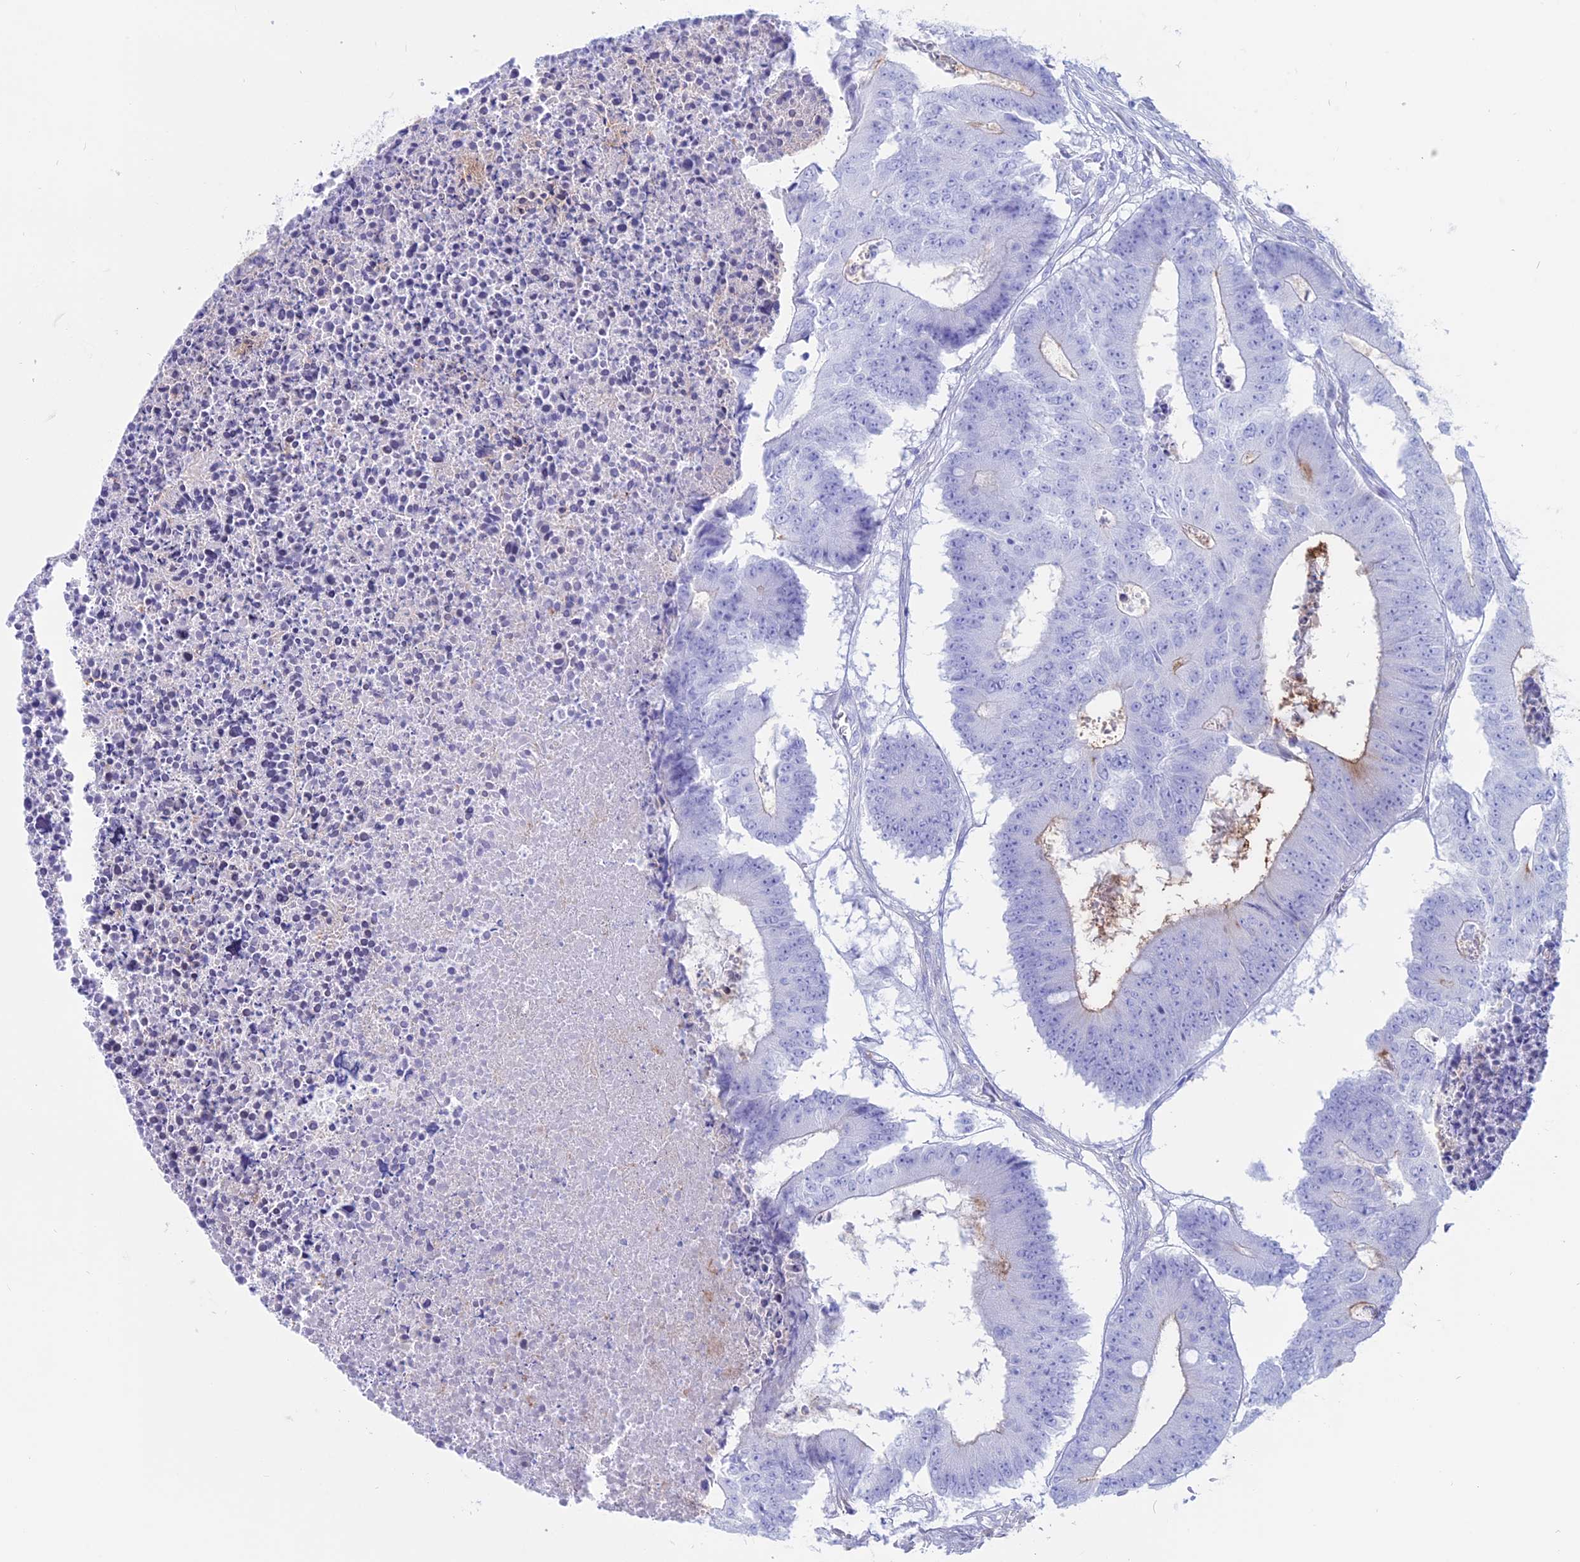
{"staining": {"intensity": "strong", "quantity": "<25%", "location": "cytoplasmic/membranous"}, "tissue": "colorectal cancer", "cell_type": "Tumor cells", "image_type": "cancer", "snomed": [{"axis": "morphology", "description": "Adenocarcinoma, NOS"}, {"axis": "topography", "description": "Colon"}], "caption": "IHC photomicrograph of neoplastic tissue: colorectal cancer (adenocarcinoma) stained using immunohistochemistry (IHC) demonstrates medium levels of strong protein expression localized specifically in the cytoplasmic/membranous of tumor cells, appearing as a cytoplasmic/membranous brown color.", "gene": "OR2AE1", "patient": {"sex": "male", "age": 87}}